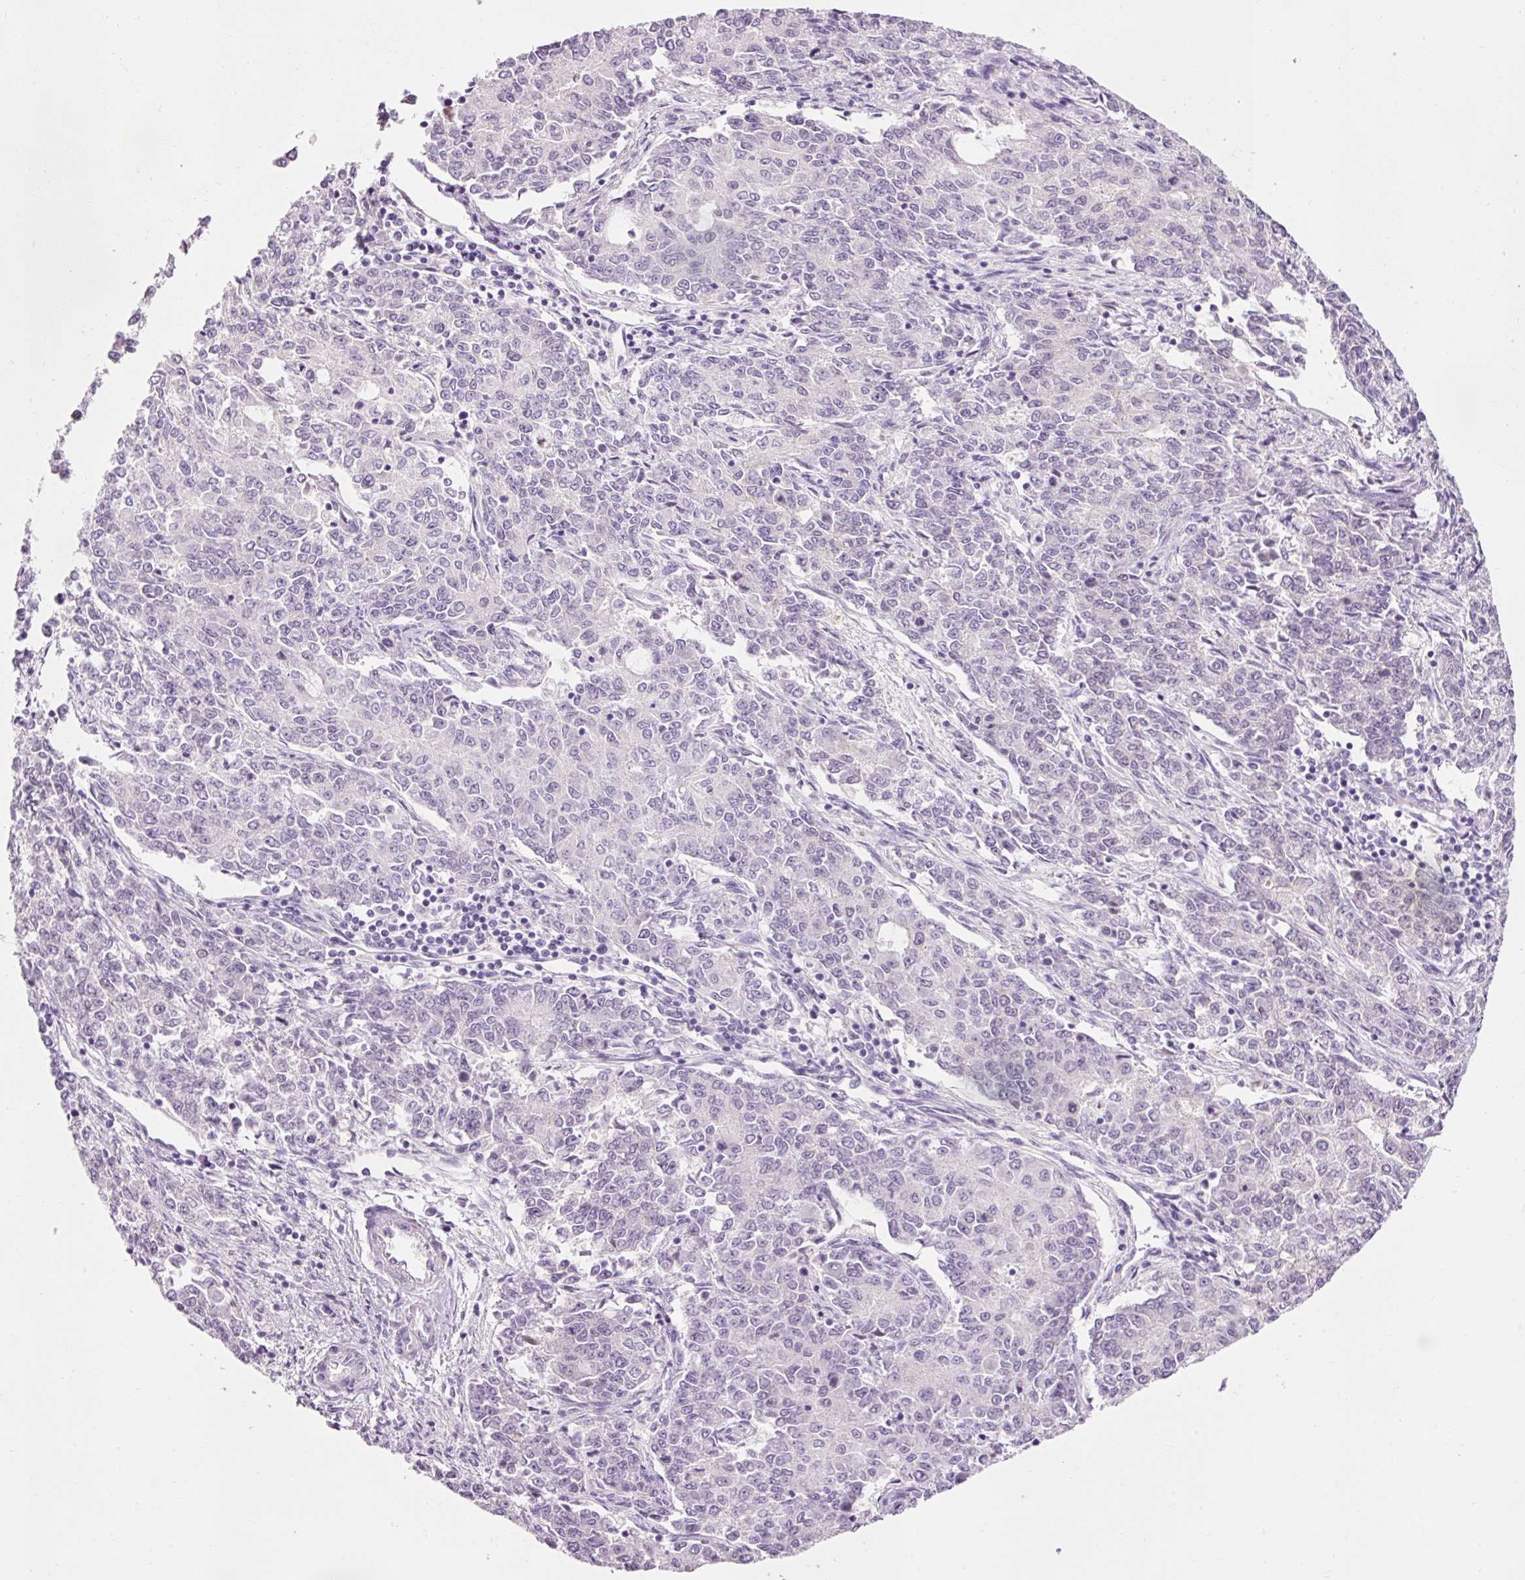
{"staining": {"intensity": "negative", "quantity": "none", "location": "none"}, "tissue": "endometrial cancer", "cell_type": "Tumor cells", "image_type": "cancer", "snomed": [{"axis": "morphology", "description": "Adenocarcinoma, NOS"}, {"axis": "topography", "description": "Endometrium"}], "caption": "IHC of adenocarcinoma (endometrial) demonstrates no positivity in tumor cells.", "gene": "DHRS11", "patient": {"sex": "female", "age": 50}}